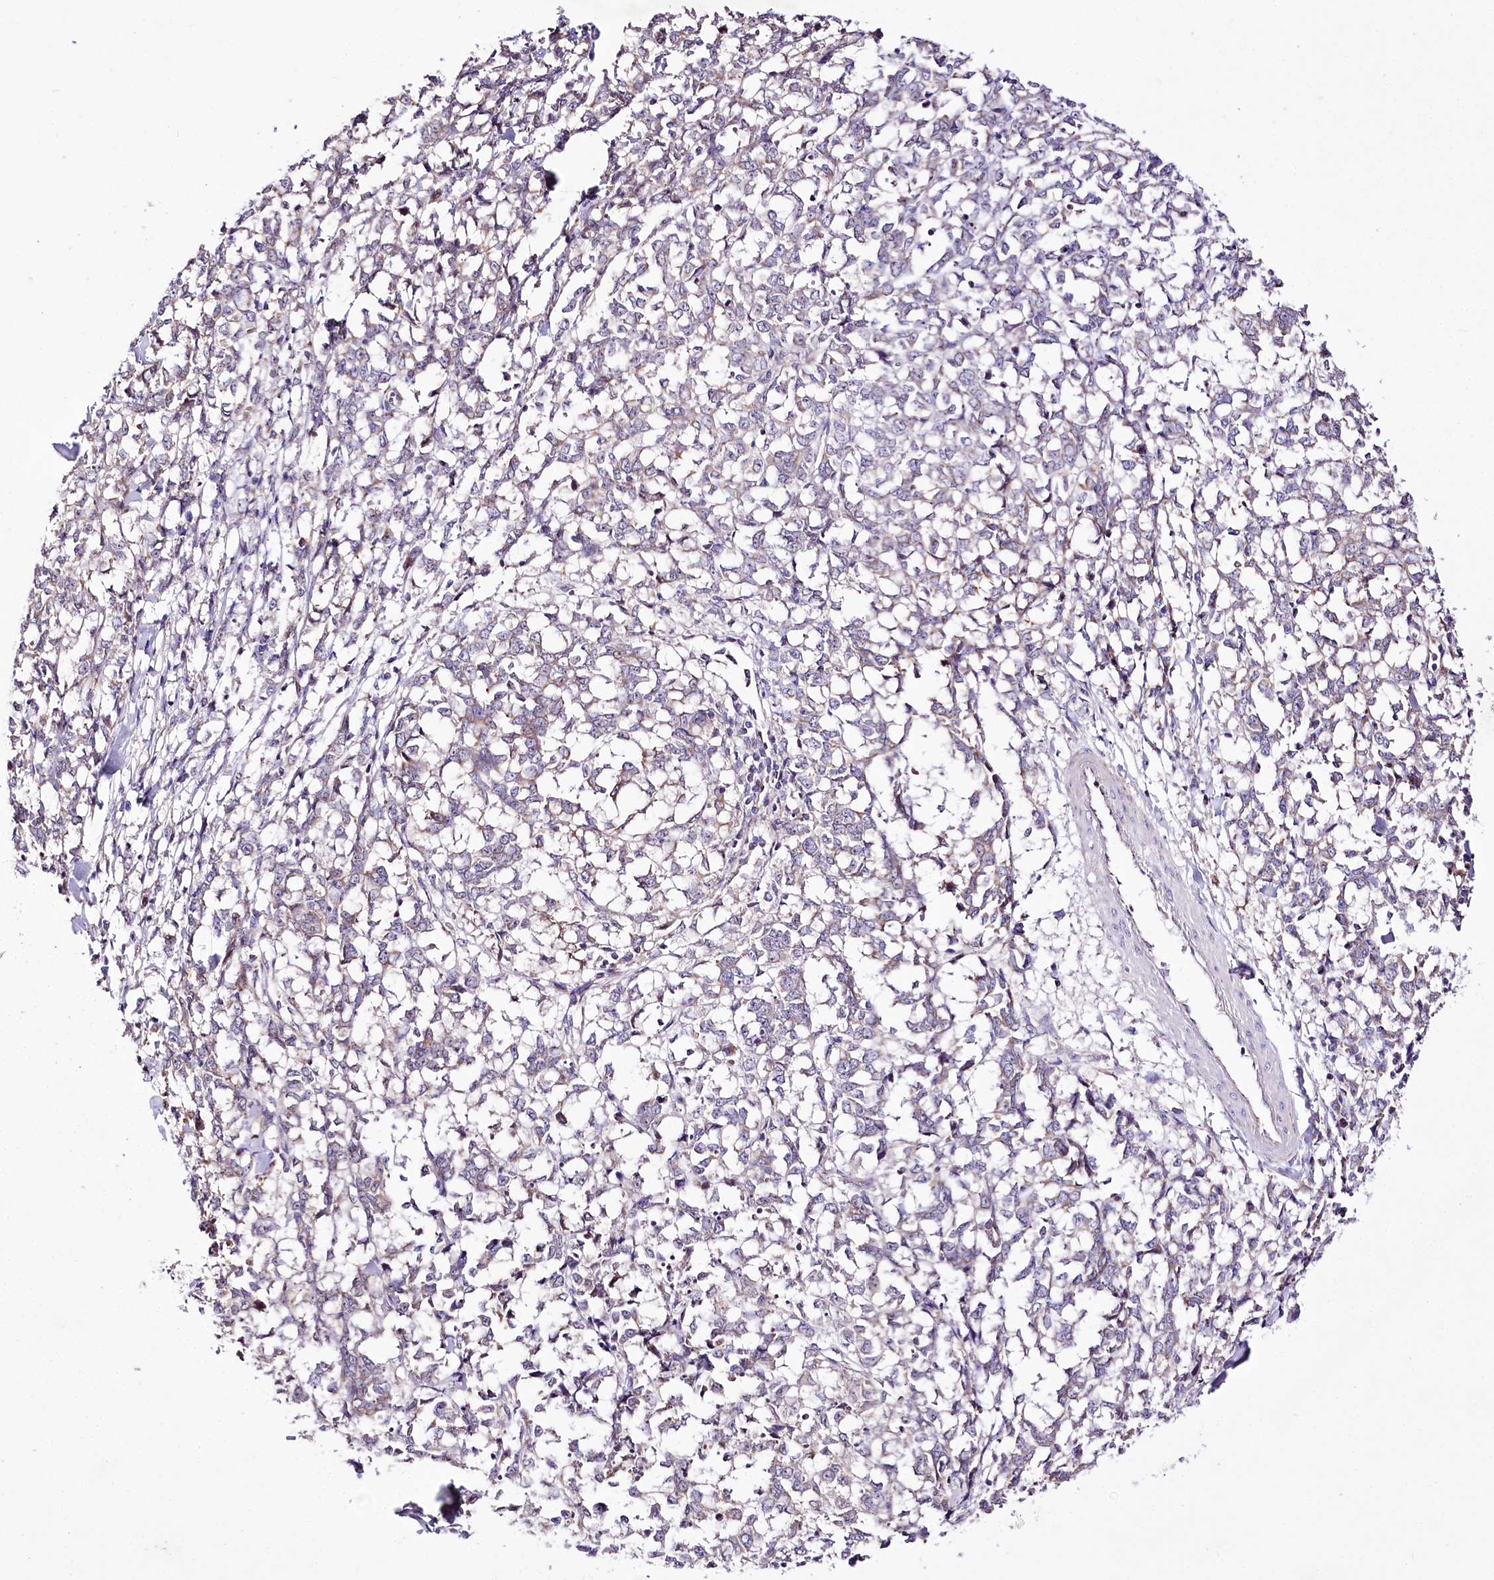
{"staining": {"intensity": "weak", "quantity": "<25%", "location": "cytoplasmic/membranous"}, "tissue": "melanoma", "cell_type": "Tumor cells", "image_type": "cancer", "snomed": [{"axis": "morphology", "description": "Malignant melanoma, NOS"}, {"axis": "topography", "description": "Skin"}], "caption": "There is no significant expression in tumor cells of malignant melanoma.", "gene": "ATE1", "patient": {"sex": "female", "age": 72}}